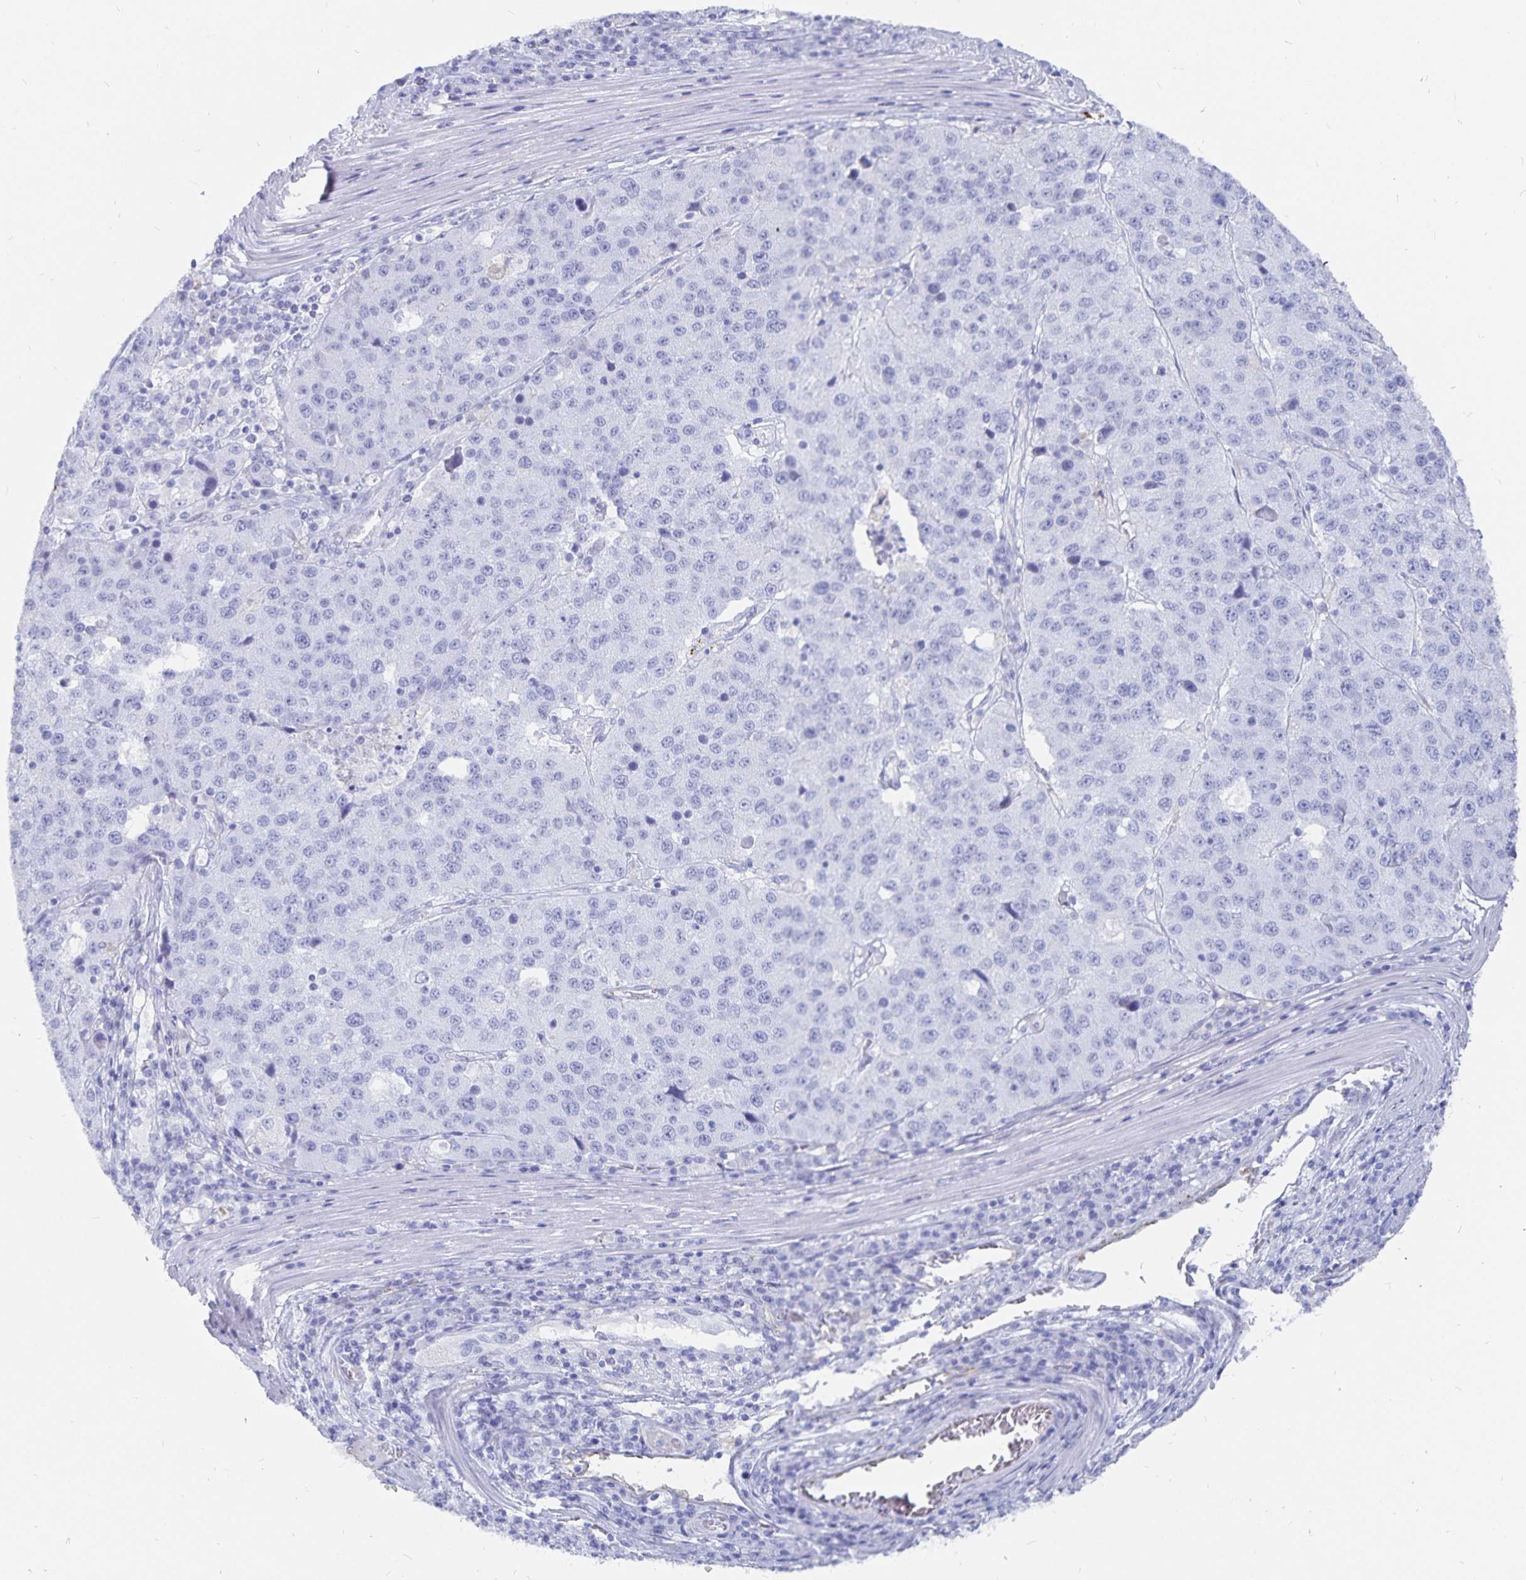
{"staining": {"intensity": "negative", "quantity": "none", "location": "none"}, "tissue": "stomach cancer", "cell_type": "Tumor cells", "image_type": "cancer", "snomed": [{"axis": "morphology", "description": "Adenocarcinoma, NOS"}, {"axis": "topography", "description": "Stomach"}], "caption": "DAB (3,3'-diaminobenzidine) immunohistochemical staining of human stomach cancer (adenocarcinoma) shows no significant expression in tumor cells. The staining is performed using DAB (3,3'-diaminobenzidine) brown chromogen with nuclei counter-stained in using hematoxylin.", "gene": "INSL5", "patient": {"sex": "male", "age": 71}}